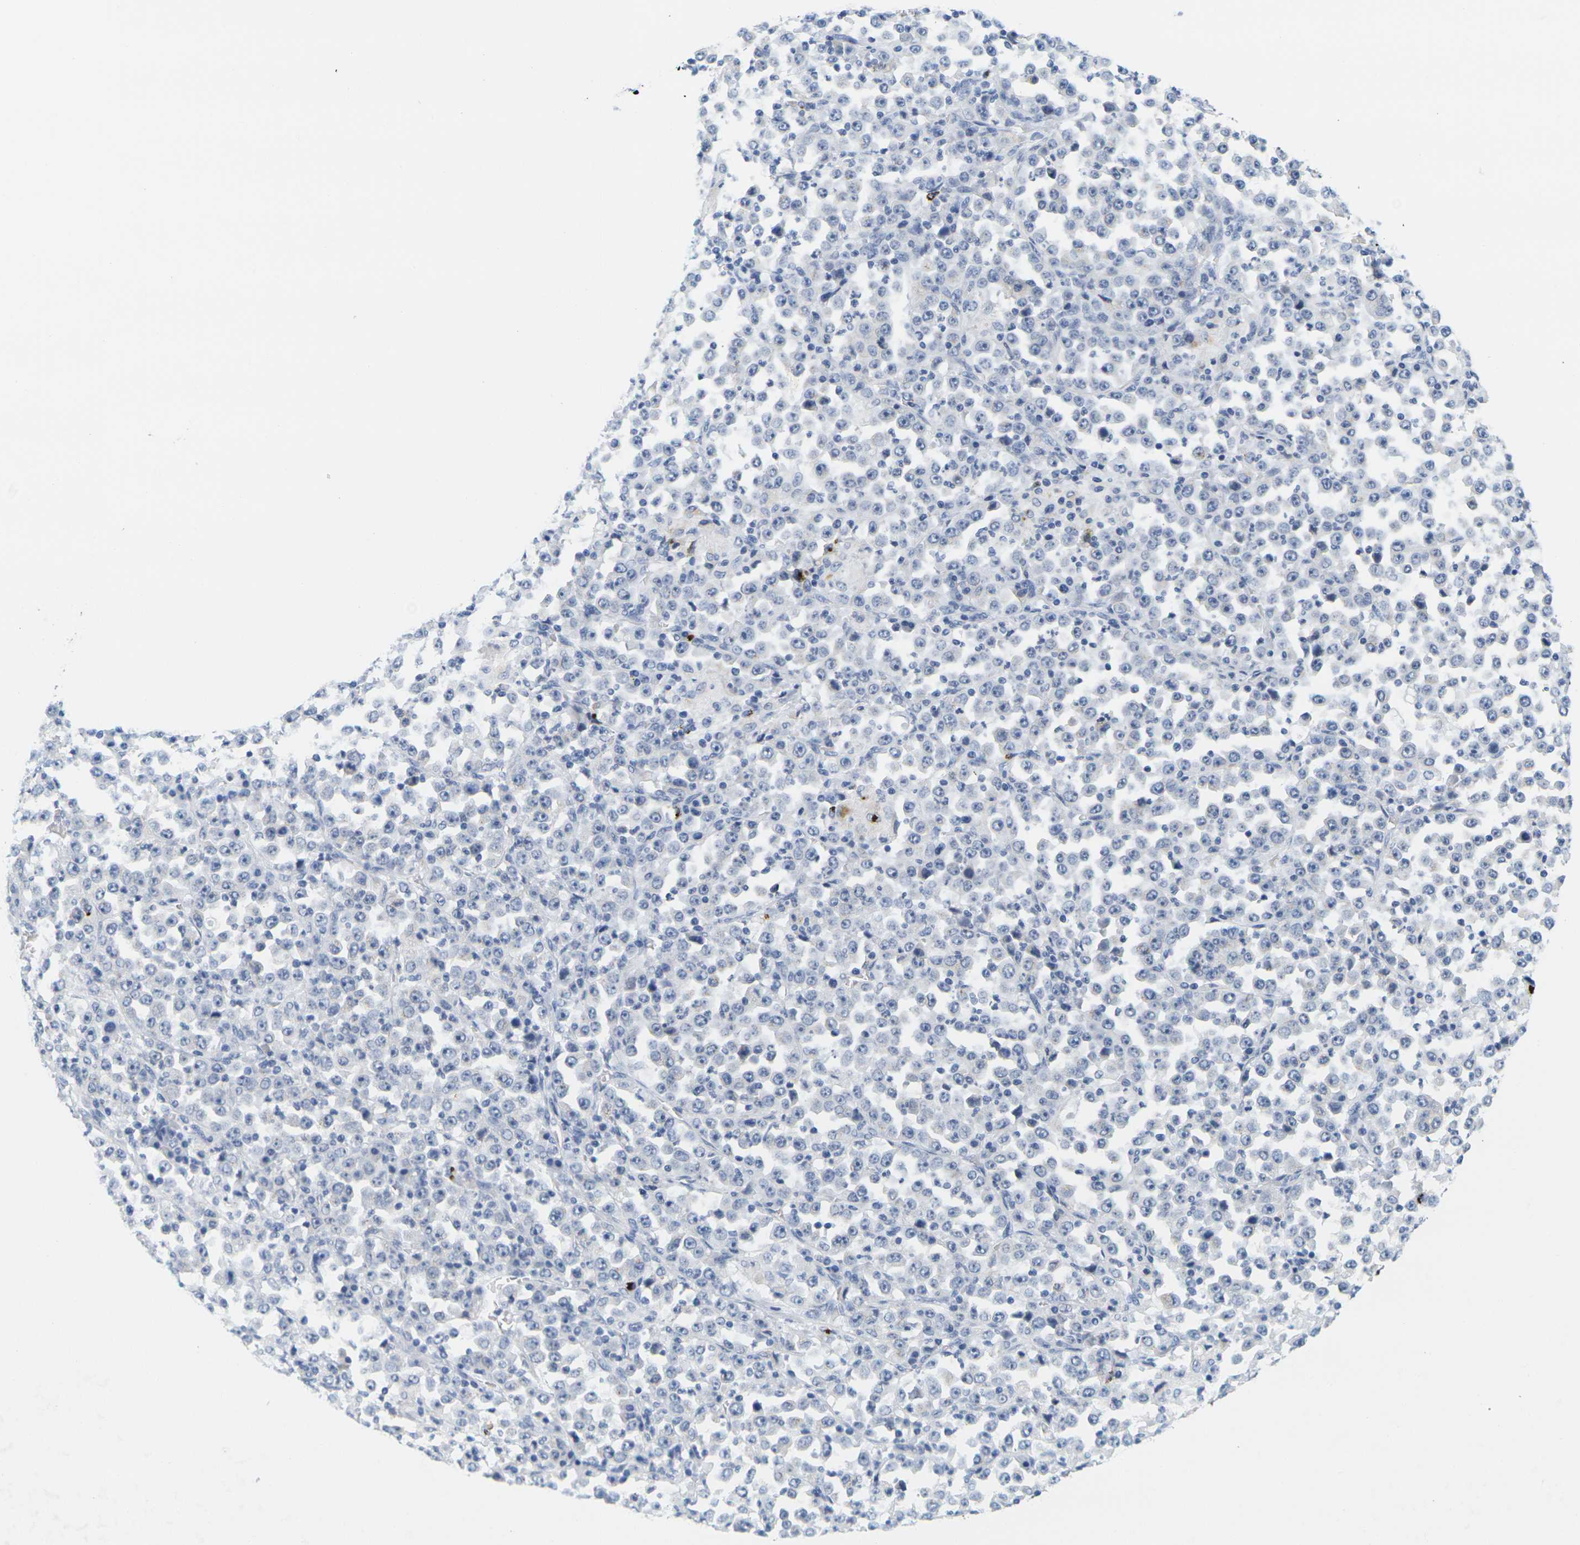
{"staining": {"intensity": "negative", "quantity": "none", "location": "none"}, "tissue": "stomach cancer", "cell_type": "Tumor cells", "image_type": "cancer", "snomed": [{"axis": "morphology", "description": "Normal tissue, NOS"}, {"axis": "morphology", "description": "Adenocarcinoma, NOS"}, {"axis": "topography", "description": "Stomach, upper"}, {"axis": "topography", "description": "Stomach"}], "caption": "Tumor cells are negative for brown protein staining in stomach adenocarcinoma.", "gene": "HLA-DOB", "patient": {"sex": "male", "age": 59}}